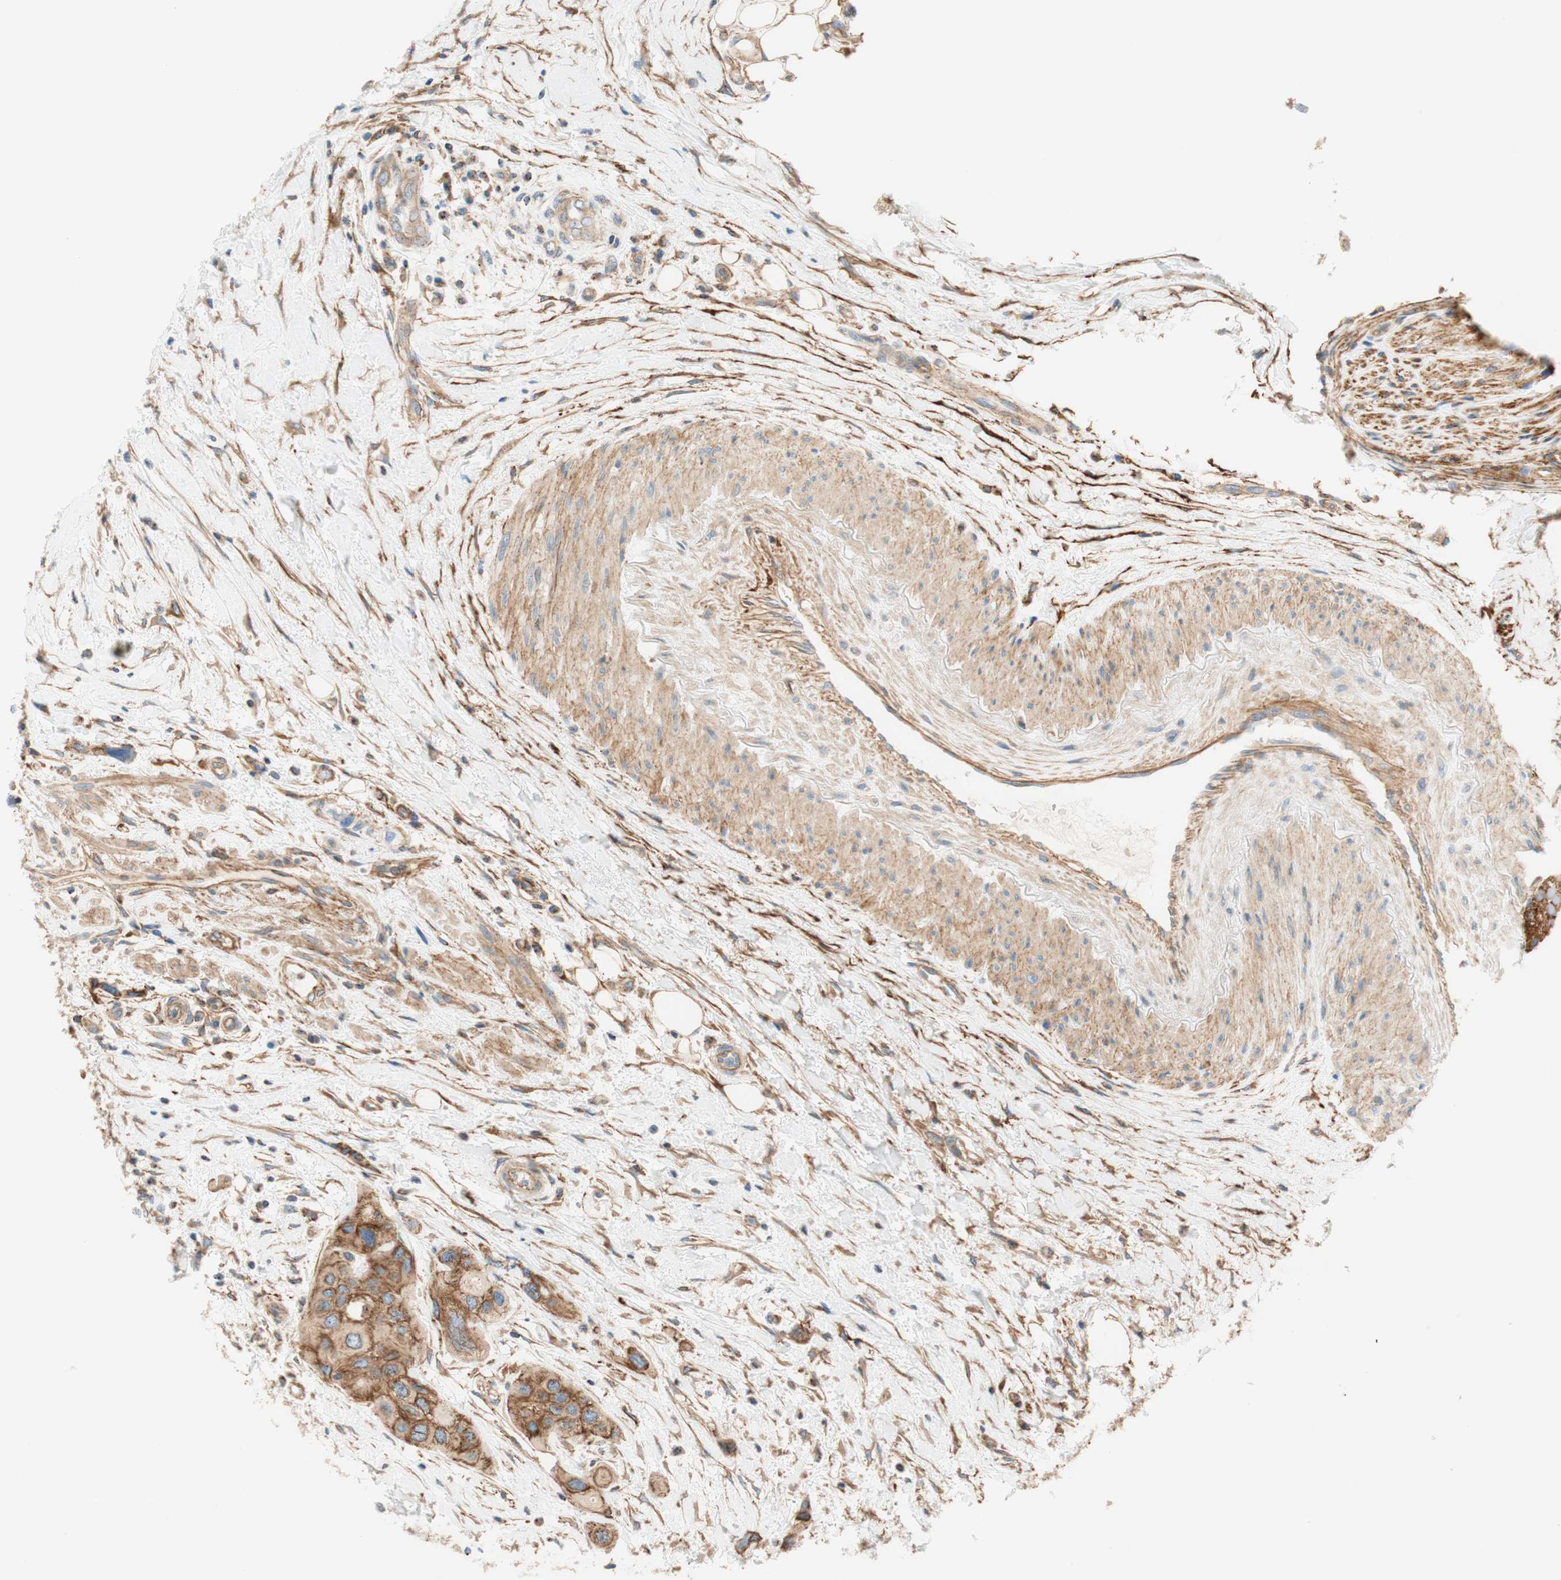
{"staining": {"intensity": "moderate", "quantity": ">75%", "location": "cytoplasmic/membranous"}, "tissue": "urothelial cancer", "cell_type": "Tumor cells", "image_type": "cancer", "snomed": [{"axis": "morphology", "description": "Urothelial carcinoma, High grade"}, {"axis": "topography", "description": "Urinary bladder"}], "caption": "Immunohistochemical staining of urothelial carcinoma (high-grade) exhibits medium levels of moderate cytoplasmic/membranous positivity in about >75% of tumor cells.", "gene": "VPS26A", "patient": {"sex": "female", "age": 56}}